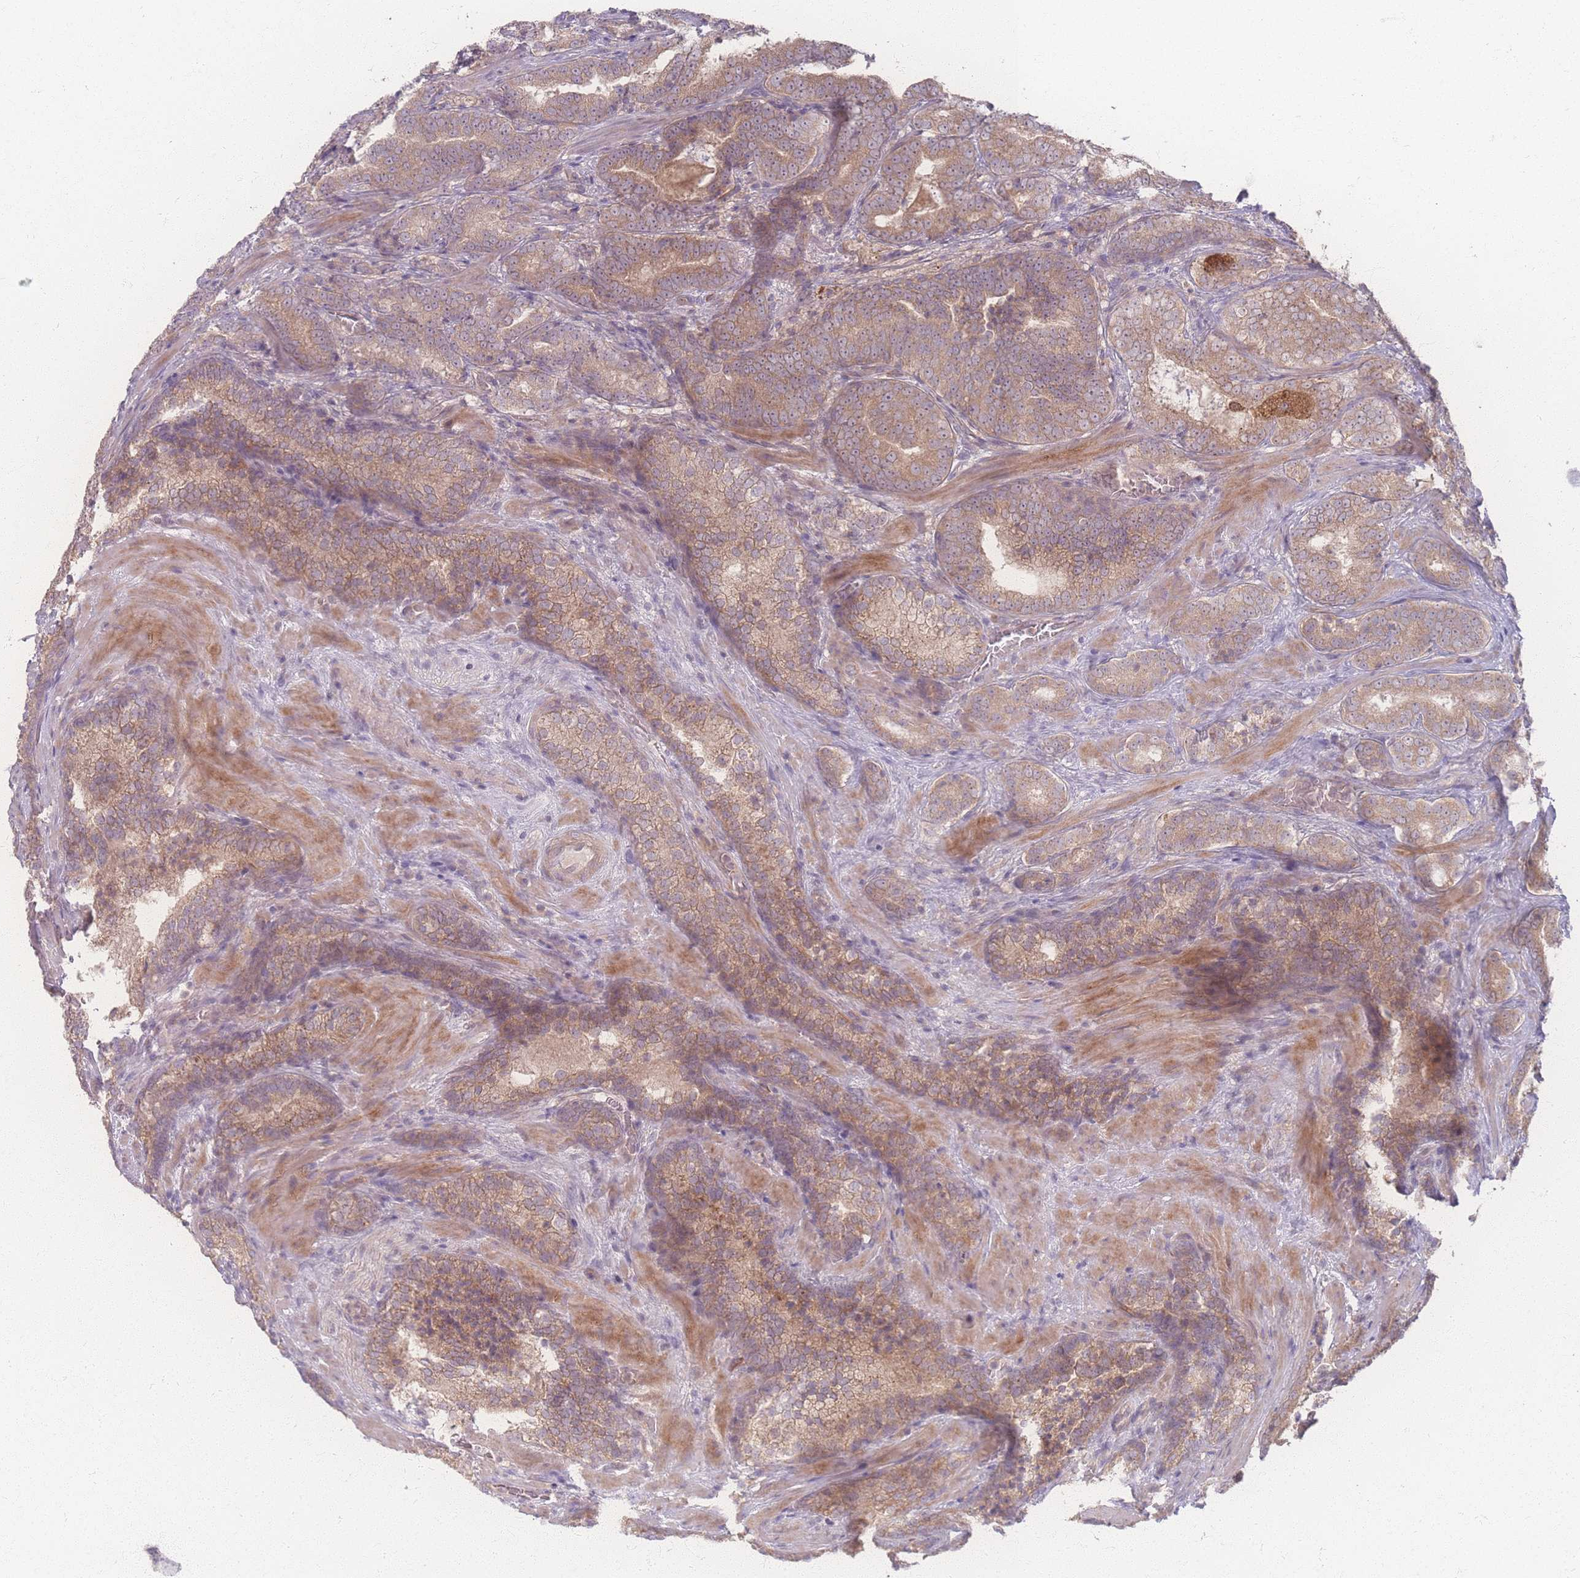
{"staining": {"intensity": "weak", "quantity": ">75%", "location": "cytoplasmic/membranous"}, "tissue": "prostate cancer", "cell_type": "Tumor cells", "image_type": "cancer", "snomed": [{"axis": "morphology", "description": "Adenocarcinoma, Low grade"}, {"axis": "topography", "description": "Prostate"}], "caption": "DAB (3,3'-diaminobenzidine) immunohistochemical staining of human prostate cancer demonstrates weak cytoplasmic/membranous protein positivity in about >75% of tumor cells. Using DAB (brown) and hematoxylin (blue) stains, captured at high magnification using brightfield microscopy.", "gene": "INSR", "patient": {"sex": "male", "age": 58}}